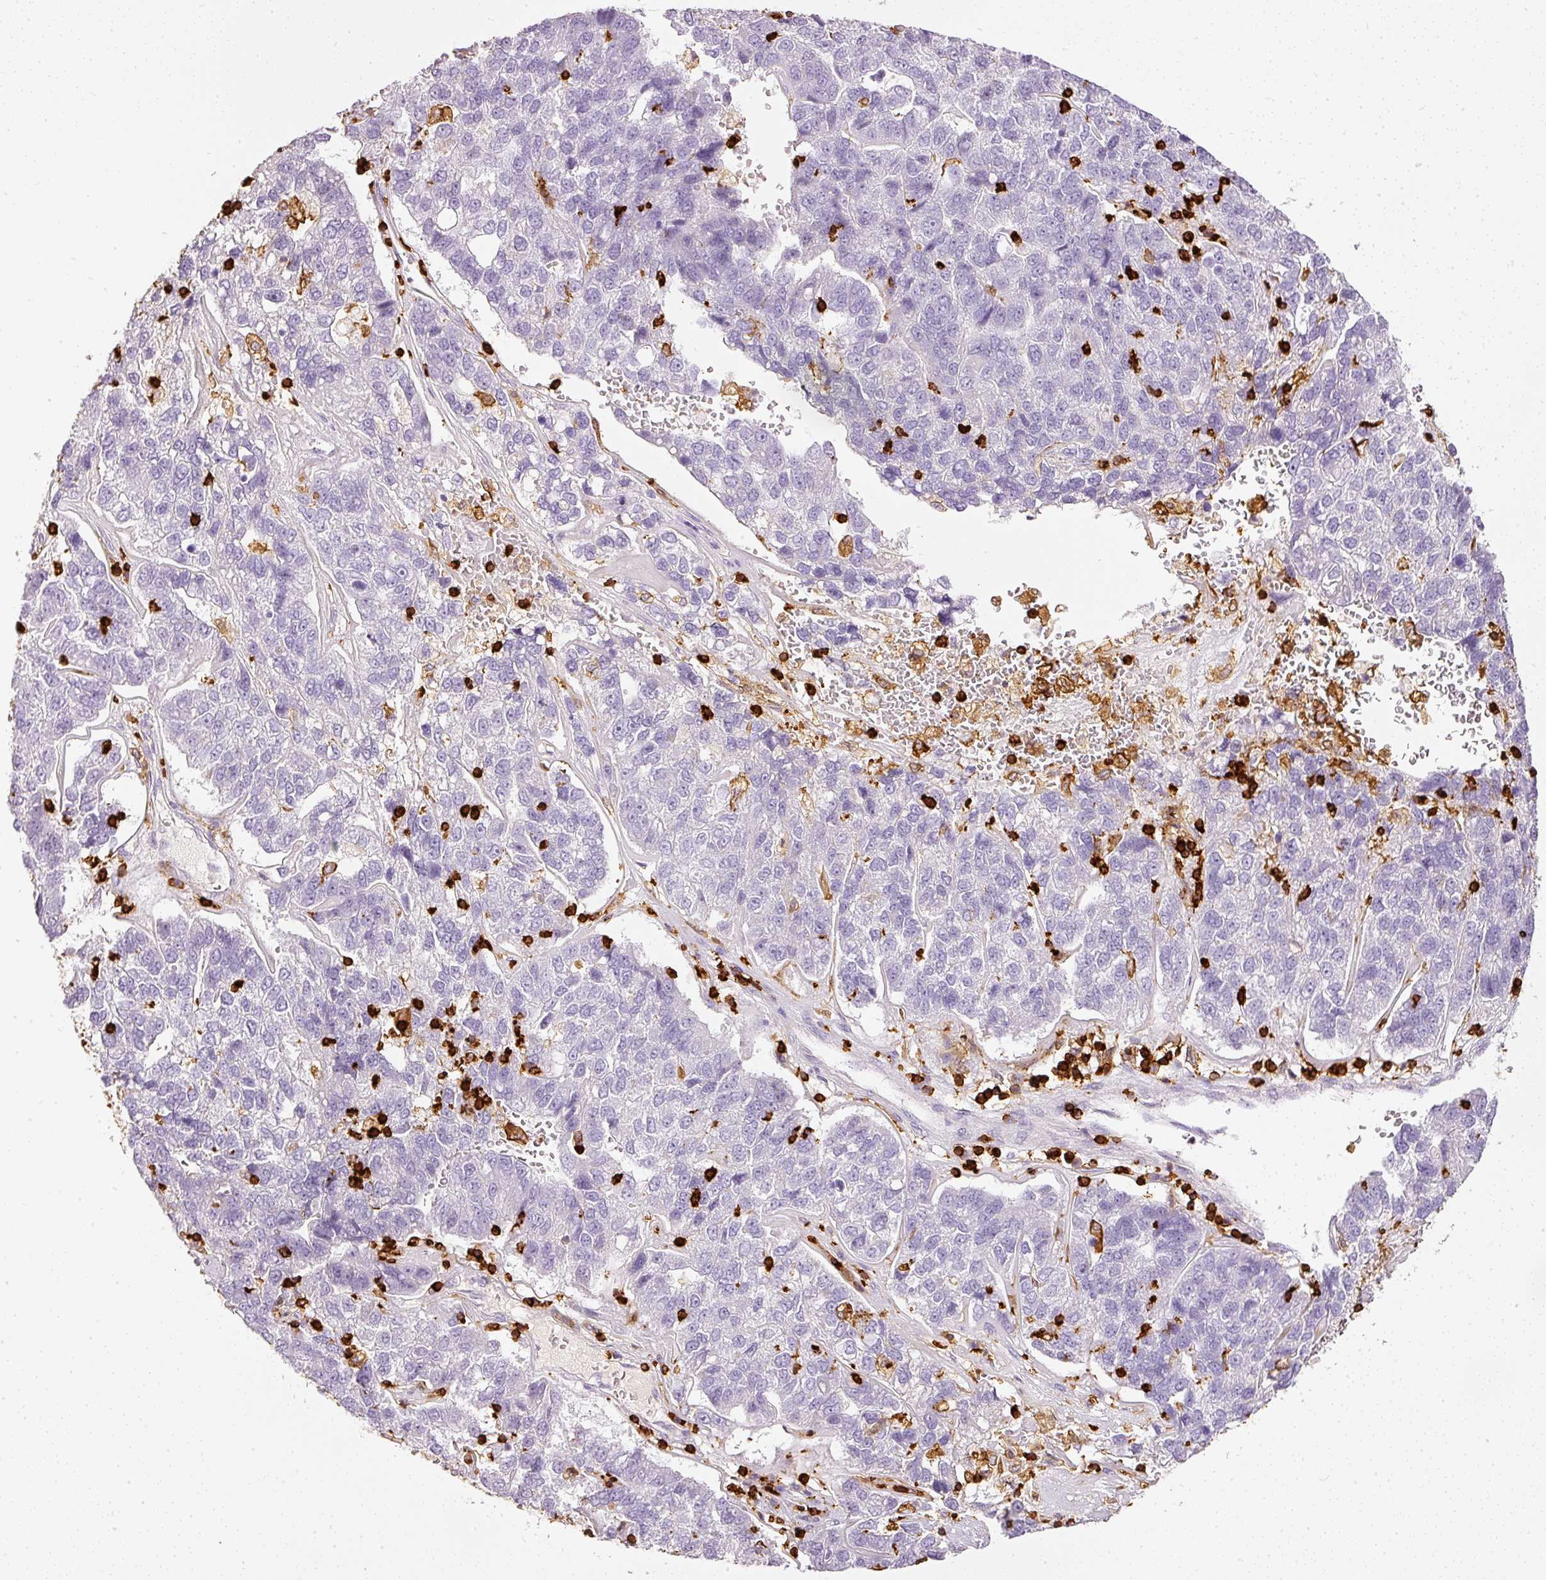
{"staining": {"intensity": "negative", "quantity": "none", "location": "none"}, "tissue": "pancreatic cancer", "cell_type": "Tumor cells", "image_type": "cancer", "snomed": [{"axis": "morphology", "description": "Adenocarcinoma, NOS"}, {"axis": "topography", "description": "Pancreas"}], "caption": "High power microscopy histopathology image of an immunohistochemistry (IHC) photomicrograph of adenocarcinoma (pancreatic), revealing no significant staining in tumor cells. (Brightfield microscopy of DAB immunohistochemistry at high magnification).", "gene": "EVL", "patient": {"sex": "female", "age": 61}}